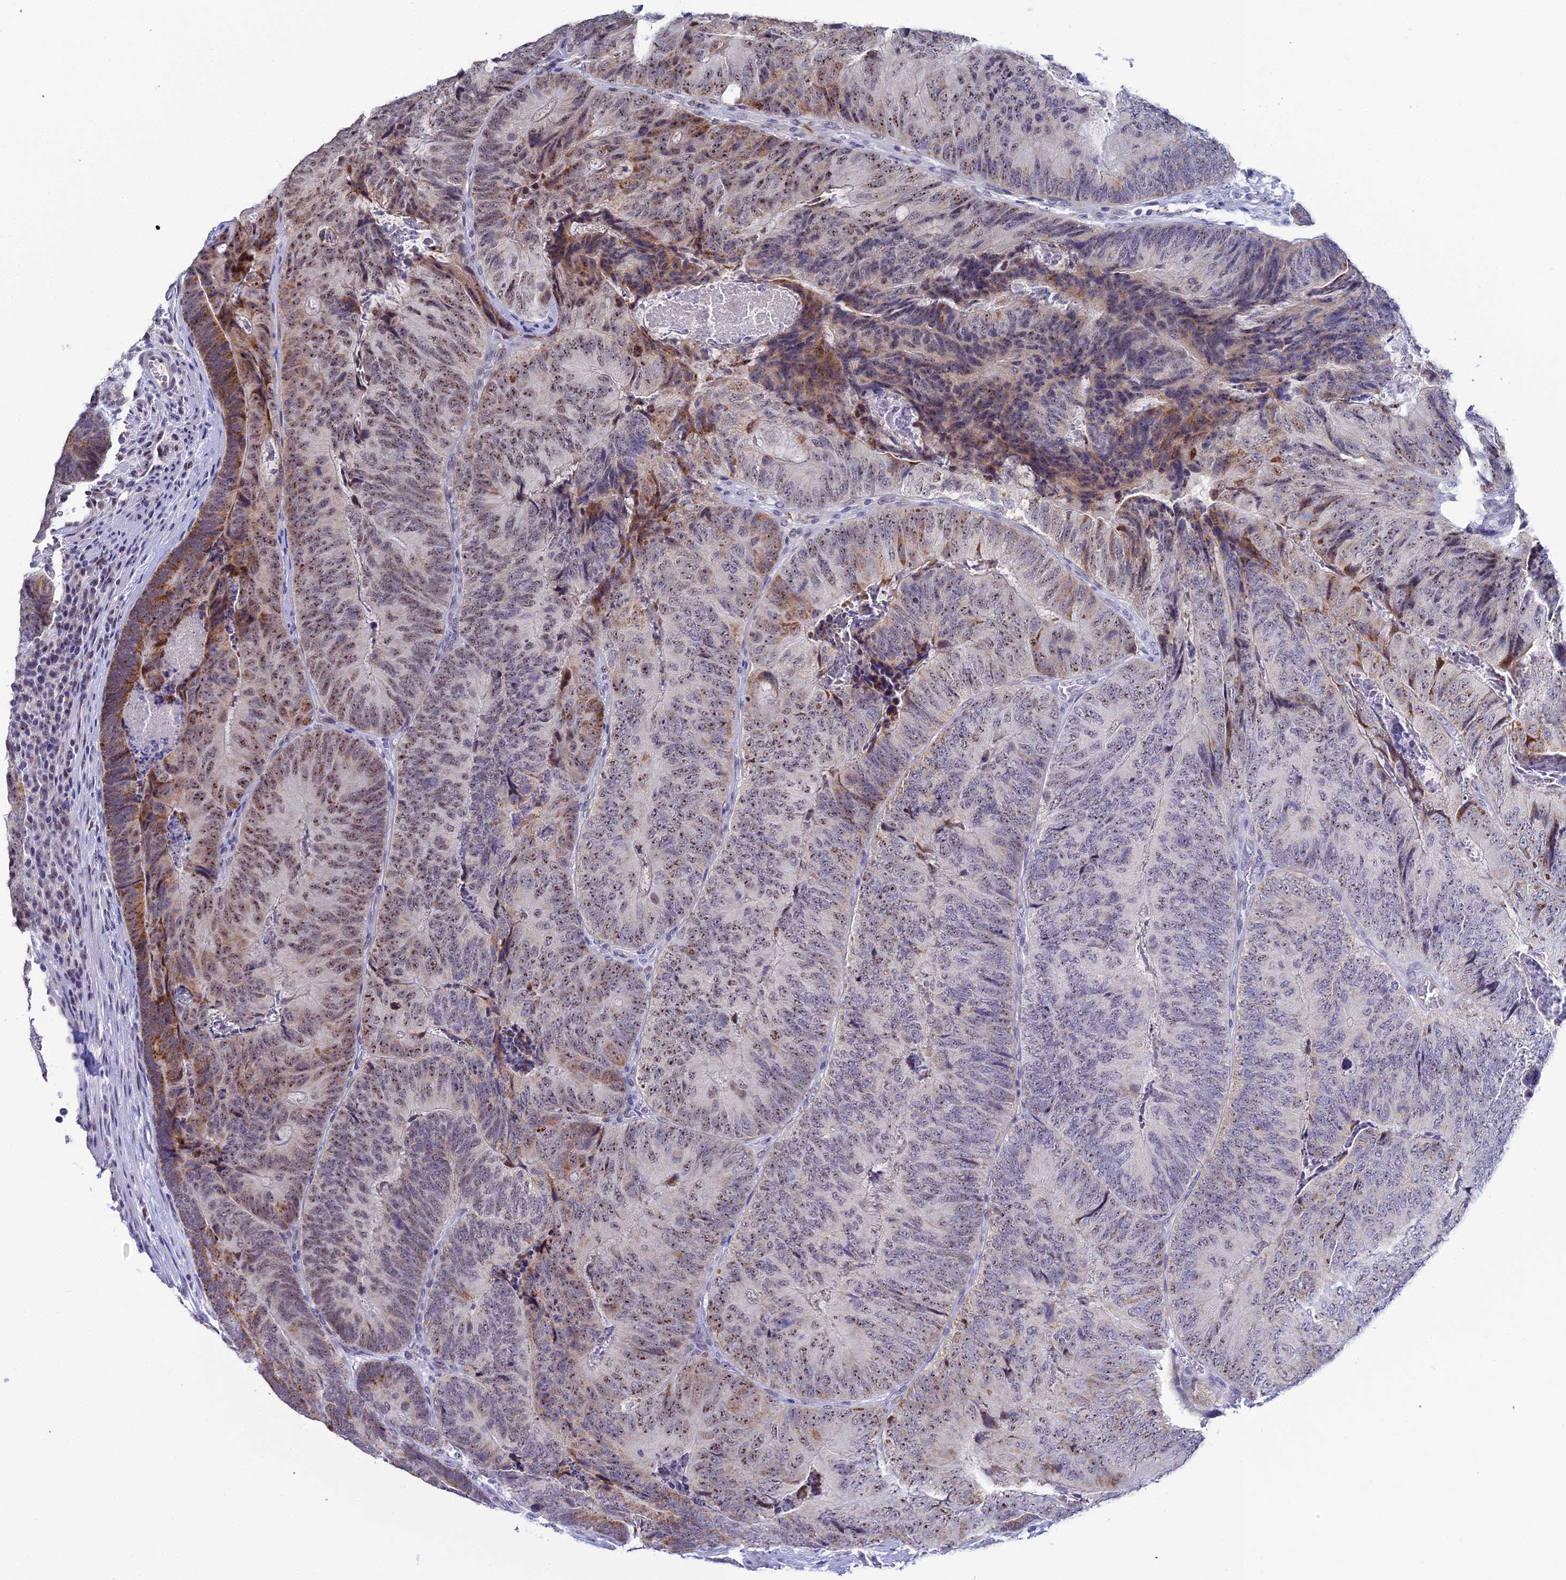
{"staining": {"intensity": "moderate", "quantity": "25%-75%", "location": "cytoplasmic/membranous,nuclear"}, "tissue": "colorectal cancer", "cell_type": "Tumor cells", "image_type": "cancer", "snomed": [{"axis": "morphology", "description": "Adenocarcinoma, NOS"}, {"axis": "topography", "description": "Colon"}], "caption": "This image exhibits immunohistochemistry (IHC) staining of human adenocarcinoma (colorectal), with medium moderate cytoplasmic/membranous and nuclear positivity in about 25%-75% of tumor cells.", "gene": "PLPP4", "patient": {"sex": "female", "age": 67}}